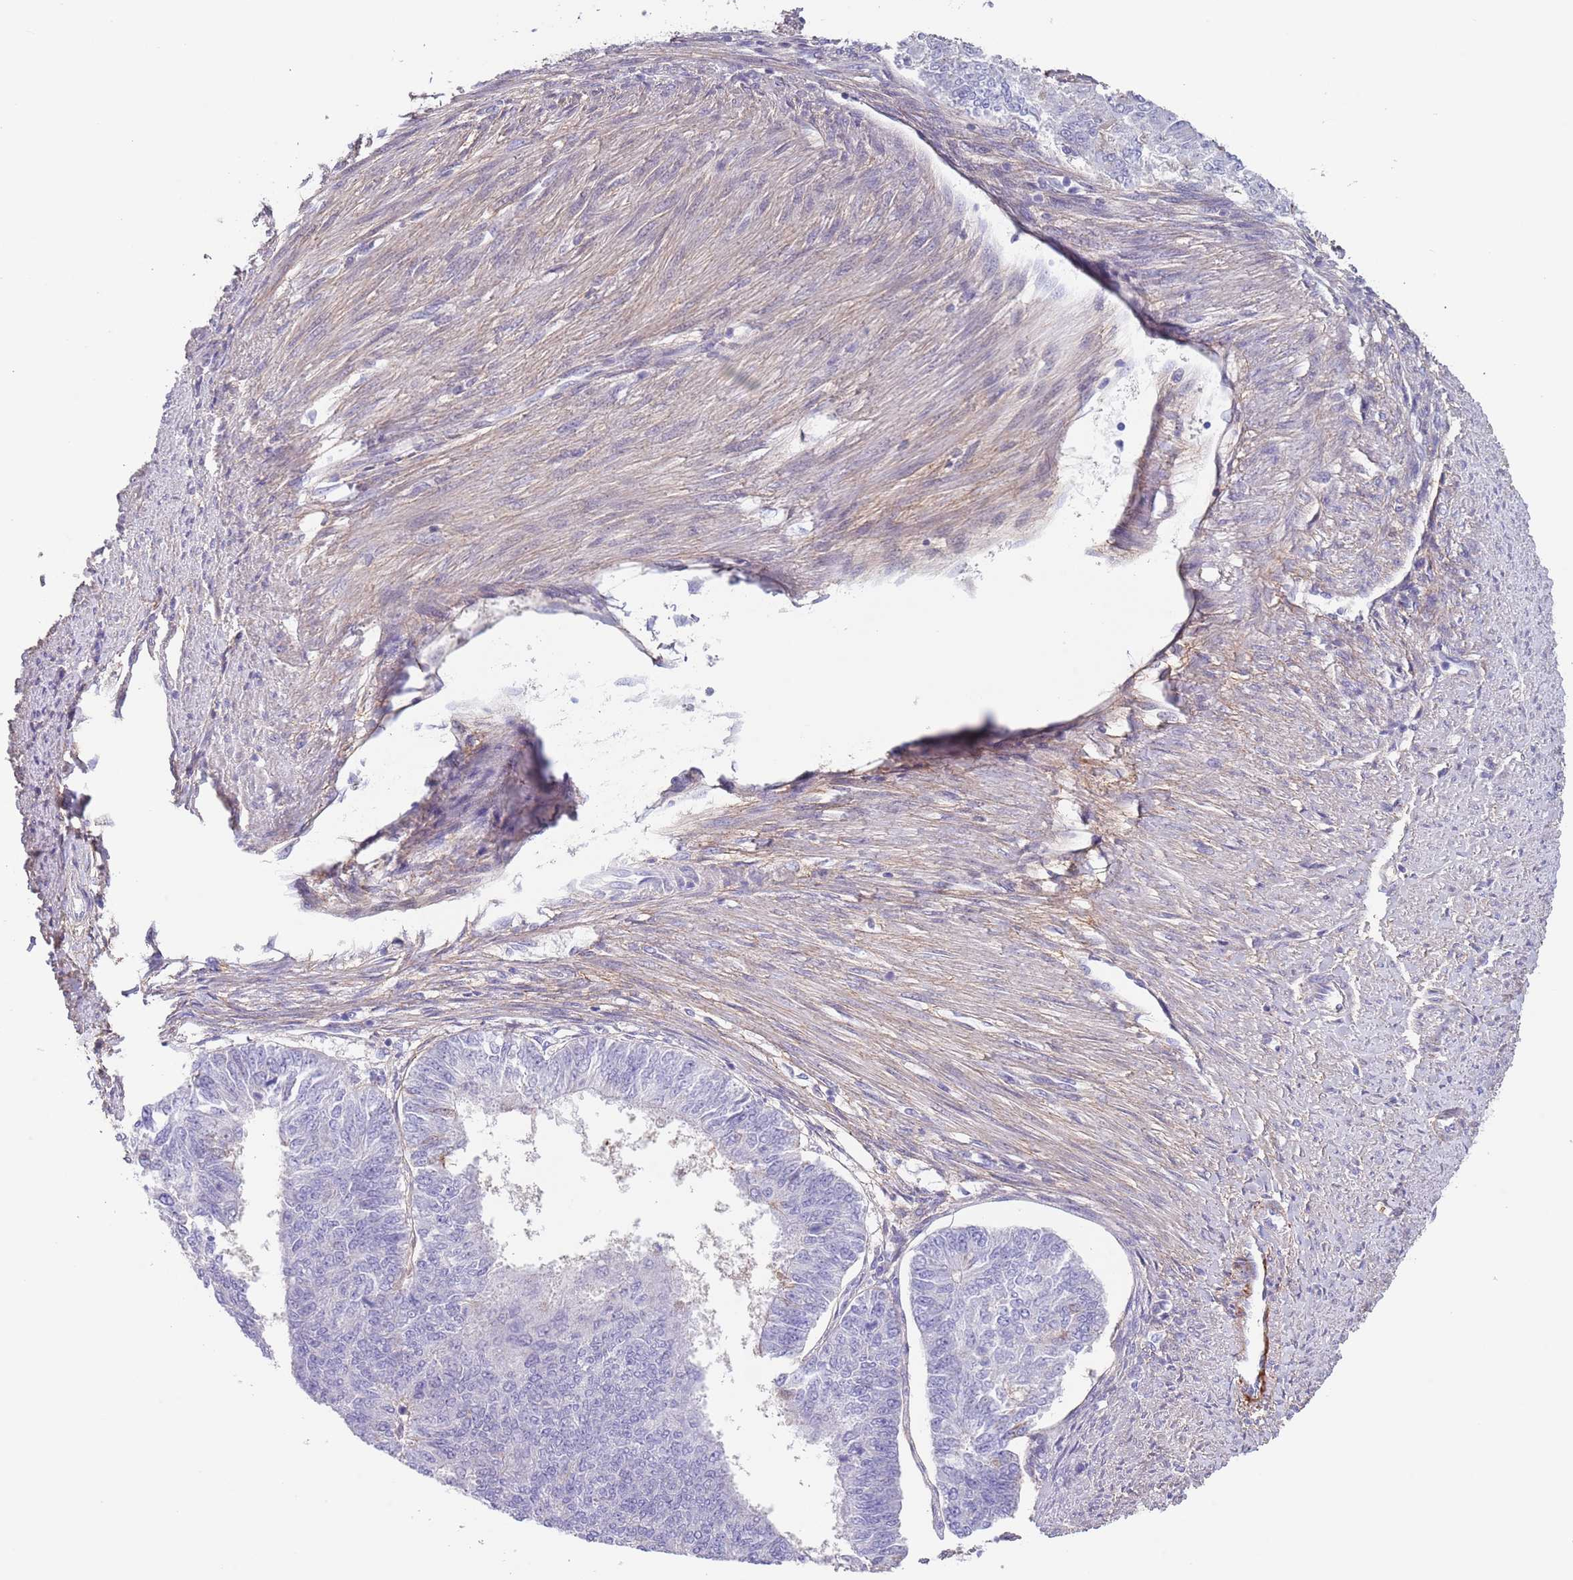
{"staining": {"intensity": "negative", "quantity": "none", "location": "none"}, "tissue": "endometrial cancer", "cell_type": "Tumor cells", "image_type": "cancer", "snomed": [{"axis": "morphology", "description": "Adenocarcinoma, NOS"}, {"axis": "topography", "description": "Endometrium"}], "caption": "Immunohistochemistry histopathology image of endometrial cancer stained for a protein (brown), which exhibits no expression in tumor cells.", "gene": "RNF169", "patient": {"sex": "female", "age": 32}}